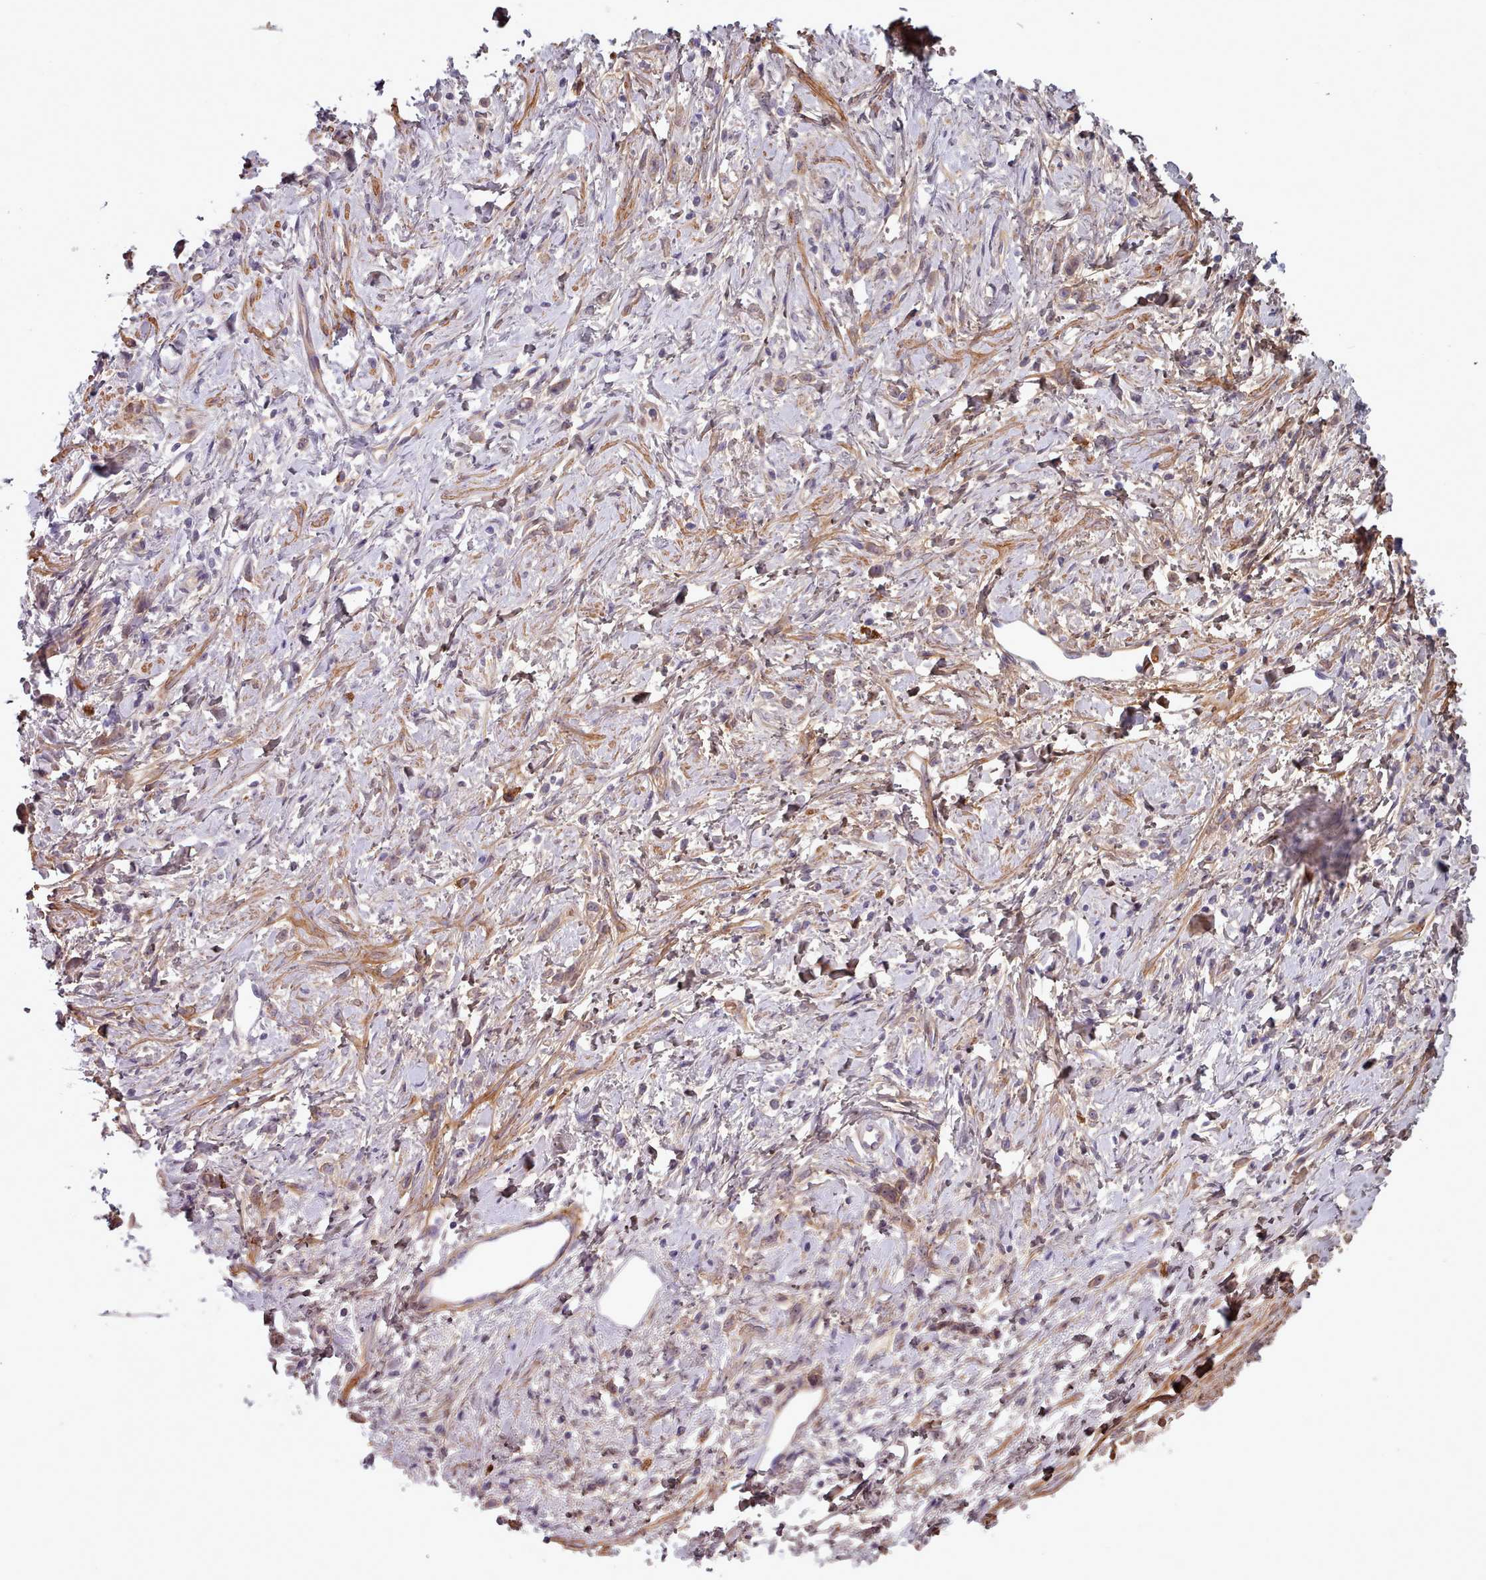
{"staining": {"intensity": "weak", "quantity": ">75%", "location": "nuclear"}, "tissue": "stomach cancer", "cell_type": "Tumor cells", "image_type": "cancer", "snomed": [{"axis": "morphology", "description": "Adenocarcinoma, NOS"}, {"axis": "topography", "description": "Stomach"}], "caption": "Weak nuclear positivity is identified in about >75% of tumor cells in adenocarcinoma (stomach). (DAB (3,3'-diaminobenzidine) = brown stain, brightfield microscopy at high magnification).", "gene": "CLNS1A", "patient": {"sex": "female", "age": 60}}